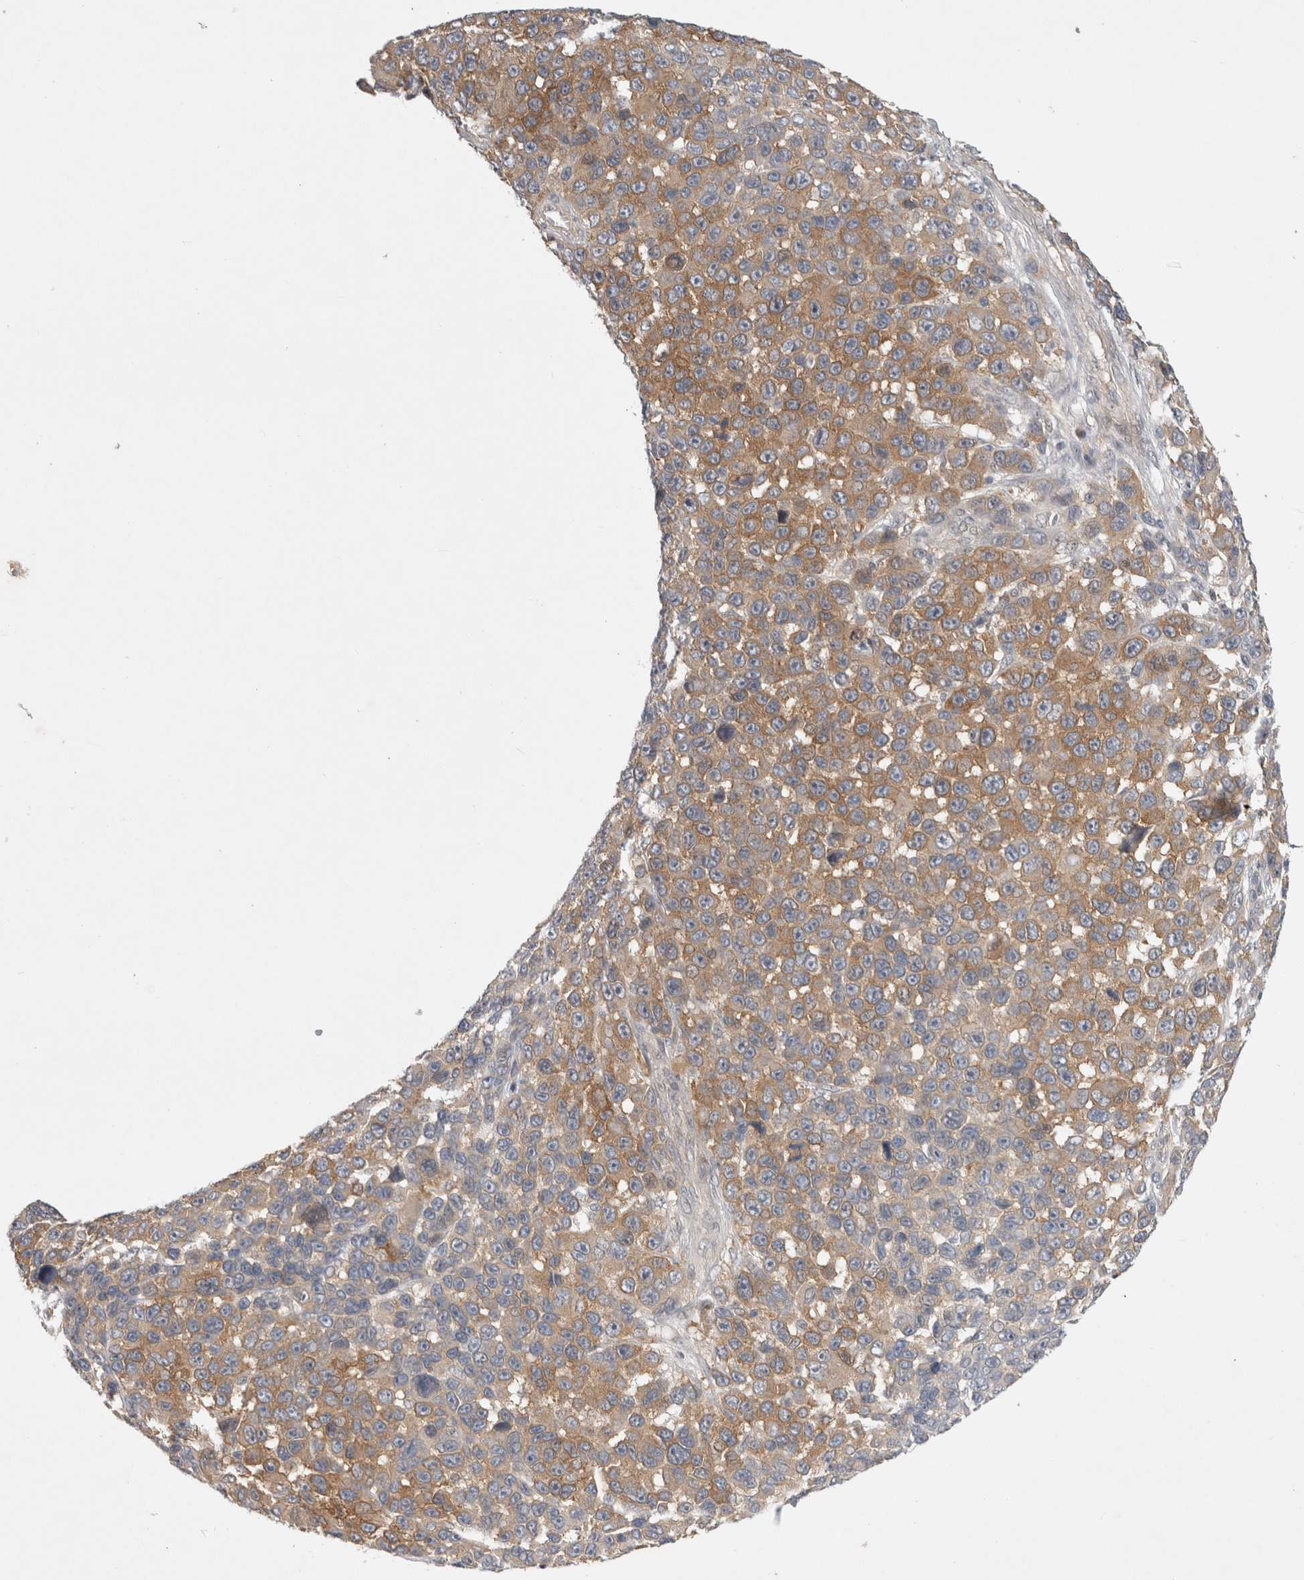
{"staining": {"intensity": "moderate", "quantity": ">75%", "location": "cytoplasmic/membranous"}, "tissue": "melanoma", "cell_type": "Tumor cells", "image_type": "cancer", "snomed": [{"axis": "morphology", "description": "Malignant melanoma, NOS"}, {"axis": "topography", "description": "Skin"}], "caption": "Immunohistochemistry histopathology image of melanoma stained for a protein (brown), which reveals medium levels of moderate cytoplasmic/membranous expression in approximately >75% of tumor cells.", "gene": "CERS3", "patient": {"sex": "male", "age": 53}}